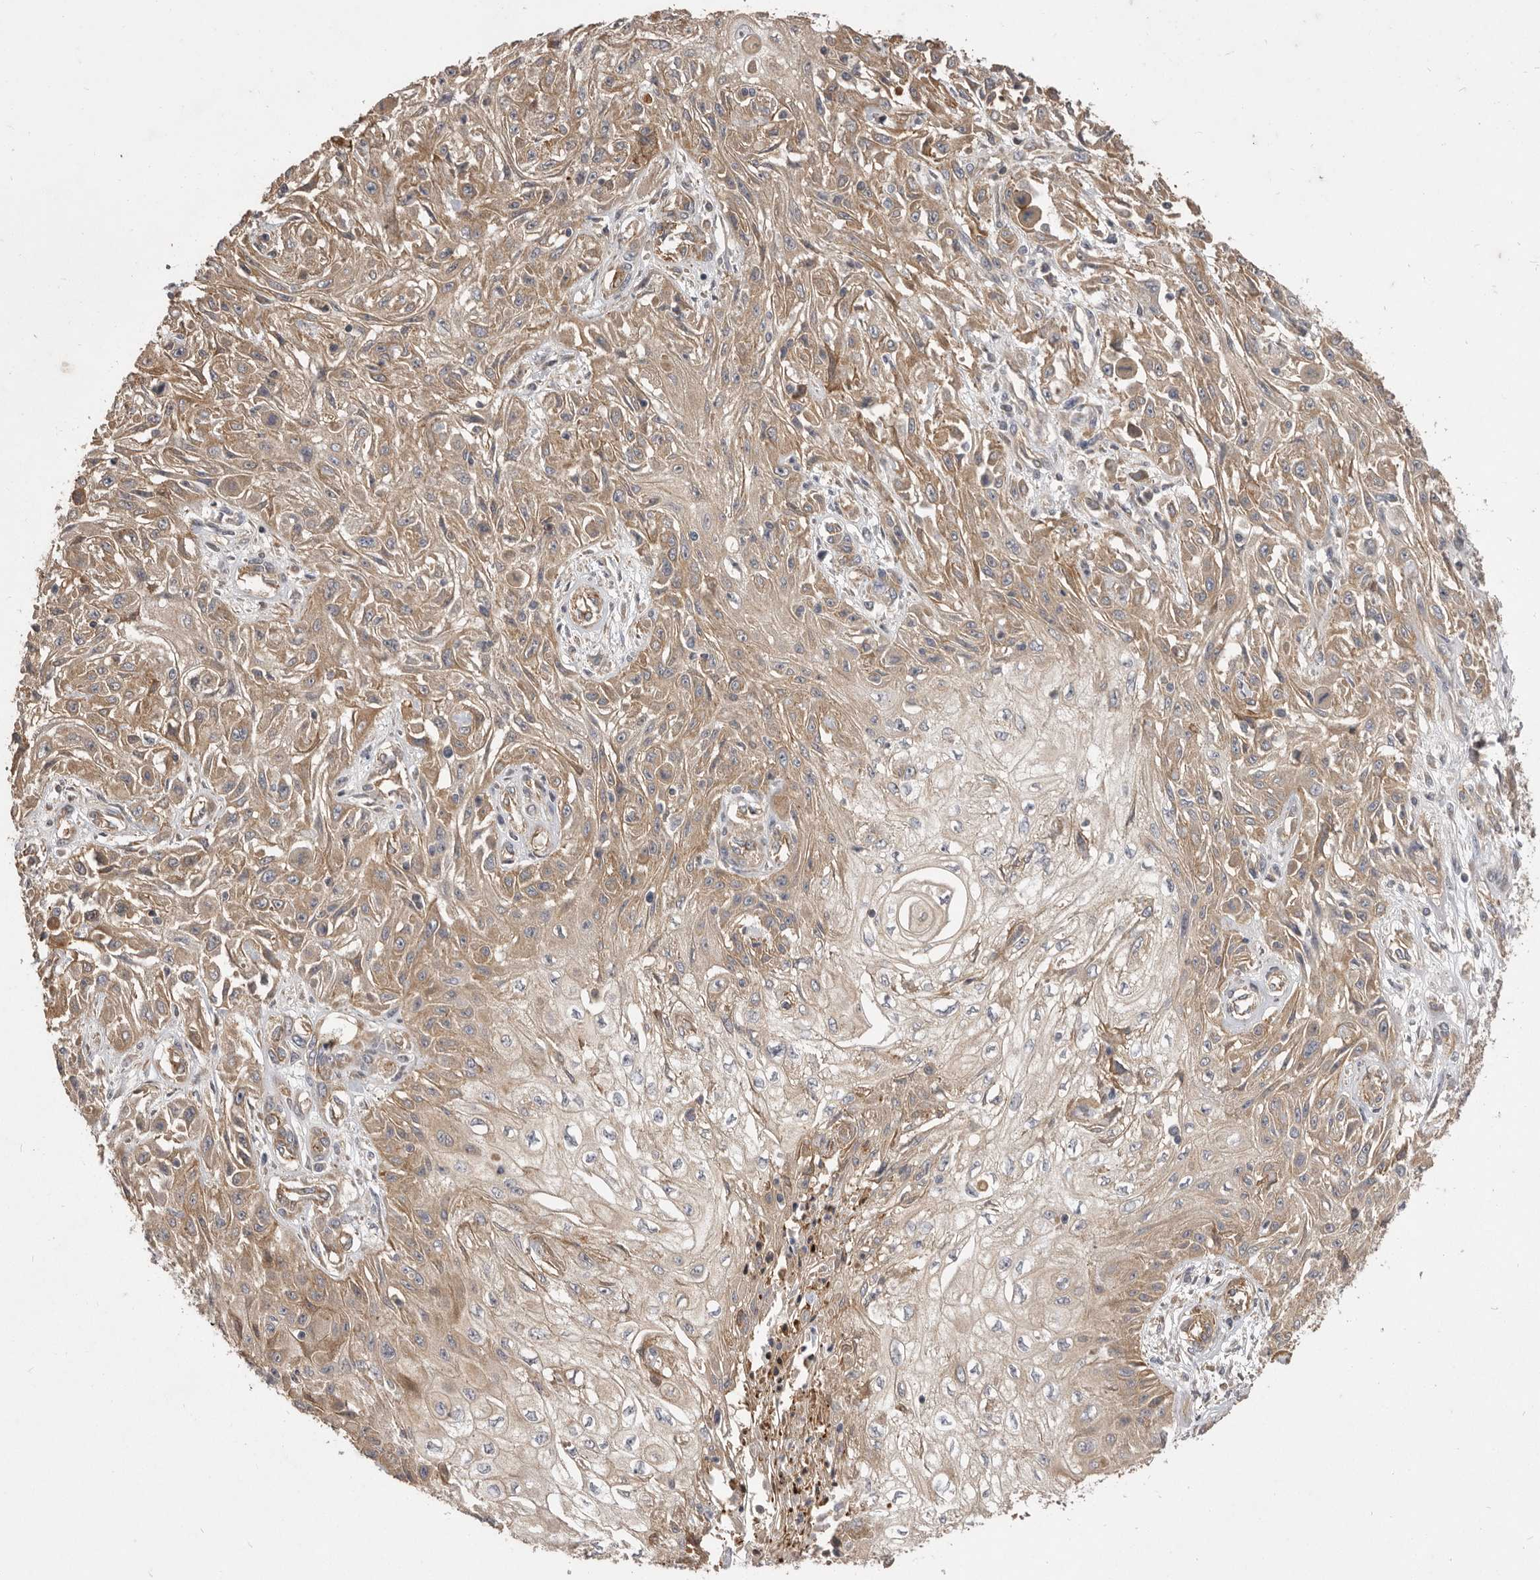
{"staining": {"intensity": "moderate", "quantity": "25%-75%", "location": "cytoplasmic/membranous"}, "tissue": "skin cancer", "cell_type": "Tumor cells", "image_type": "cancer", "snomed": [{"axis": "morphology", "description": "Squamous cell carcinoma, NOS"}, {"axis": "morphology", "description": "Squamous cell carcinoma, metastatic, NOS"}, {"axis": "topography", "description": "Skin"}, {"axis": "topography", "description": "Lymph node"}], "caption": "This is an image of IHC staining of skin cancer, which shows moderate staining in the cytoplasmic/membranous of tumor cells.", "gene": "VPS45", "patient": {"sex": "male", "age": 75}}